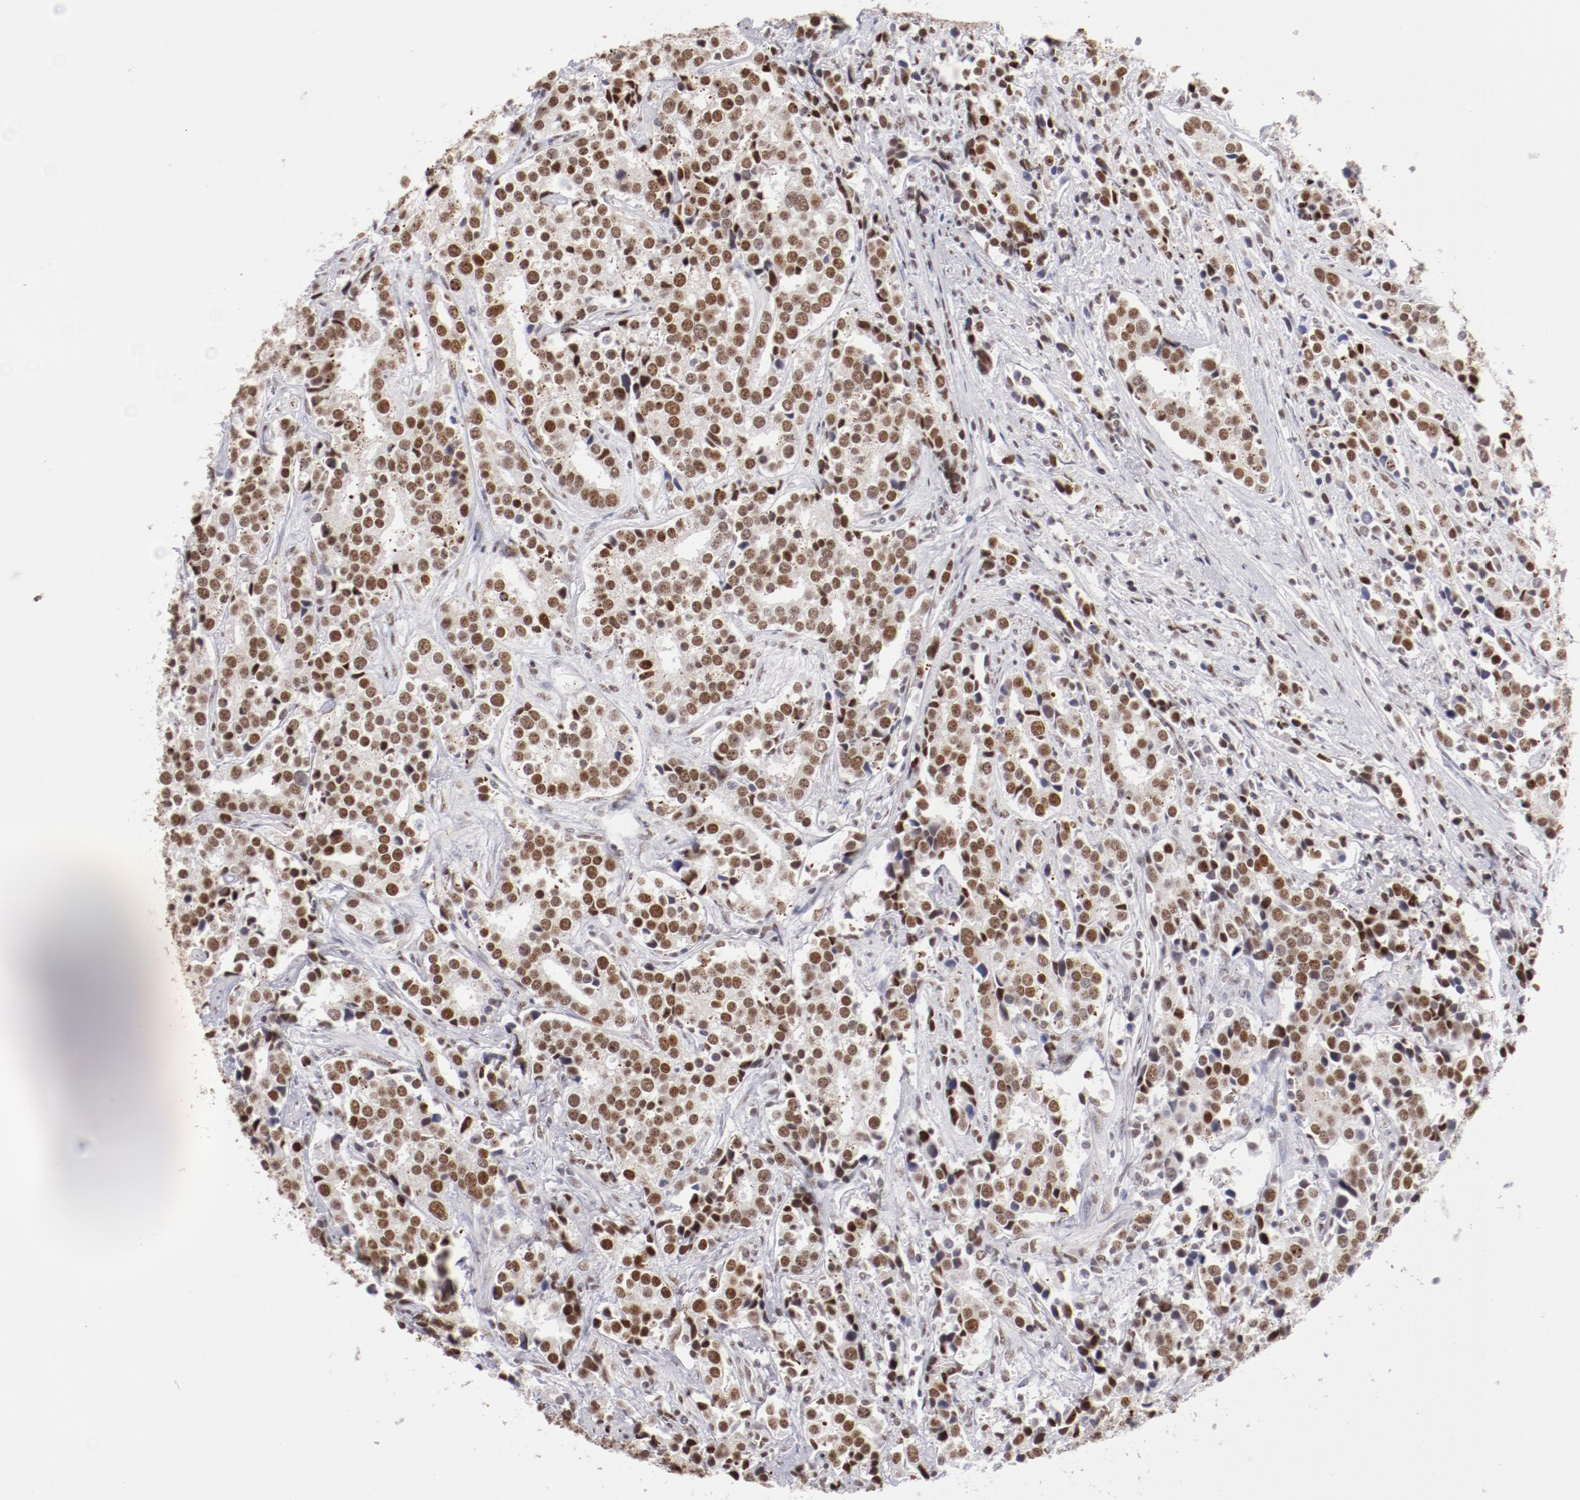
{"staining": {"intensity": "moderate", "quantity": ">75%", "location": "nuclear"}, "tissue": "prostate cancer", "cell_type": "Tumor cells", "image_type": "cancer", "snomed": [{"axis": "morphology", "description": "Adenocarcinoma, High grade"}, {"axis": "topography", "description": "Prostate"}], "caption": "Immunohistochemical staining of adenocarcinoma (high-grade) (prostate) displays moderate nuclear protein staining in about >75% of tumor cells. The staining was performed using DAB (3,3'-diaminobenzidine) to visualize the protein expression in brown, while the nuclei were stained in blue with hematoxylin (Magnification: 20x).", "gene": "TFAP4", "patient": {"sex": "male", "age": 71}}